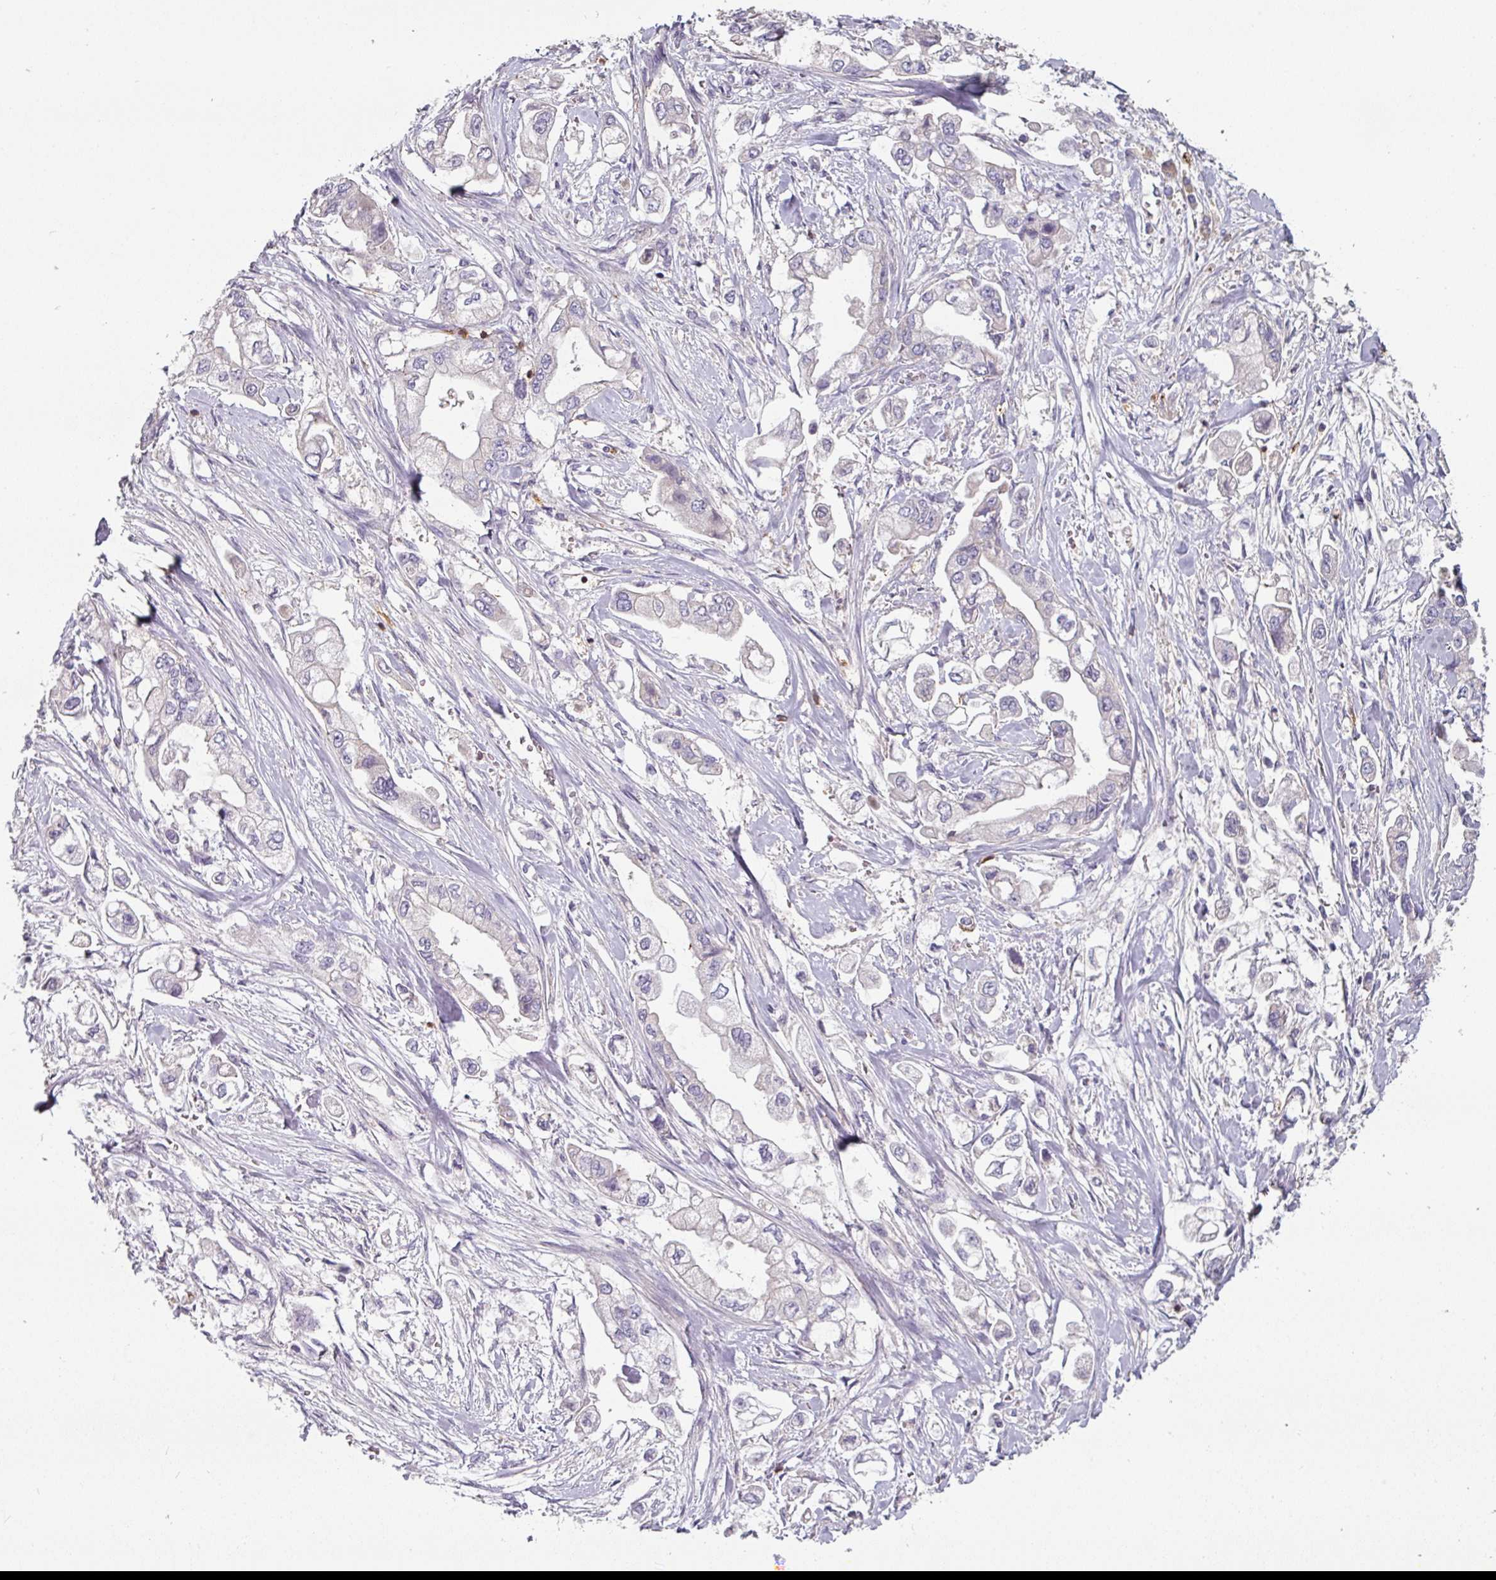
{"staining": {"intensity": "negative", "quantity": "none", "location": "none"}, "tissue": "stomach cancer", "cell_type": "Tumor cells", "image_type": "cancer", "snomed": [{"axis": "morphology", "description": "Adenocarcinoma, NOS"}, {"axis": "topography", "description": "Stomach"}], "caption": "Protein analysis of stomach cancer shows no significant positivity in tumor cells.", "gene": "CD3G", "patient": {"sex": "male", "age": 62}}